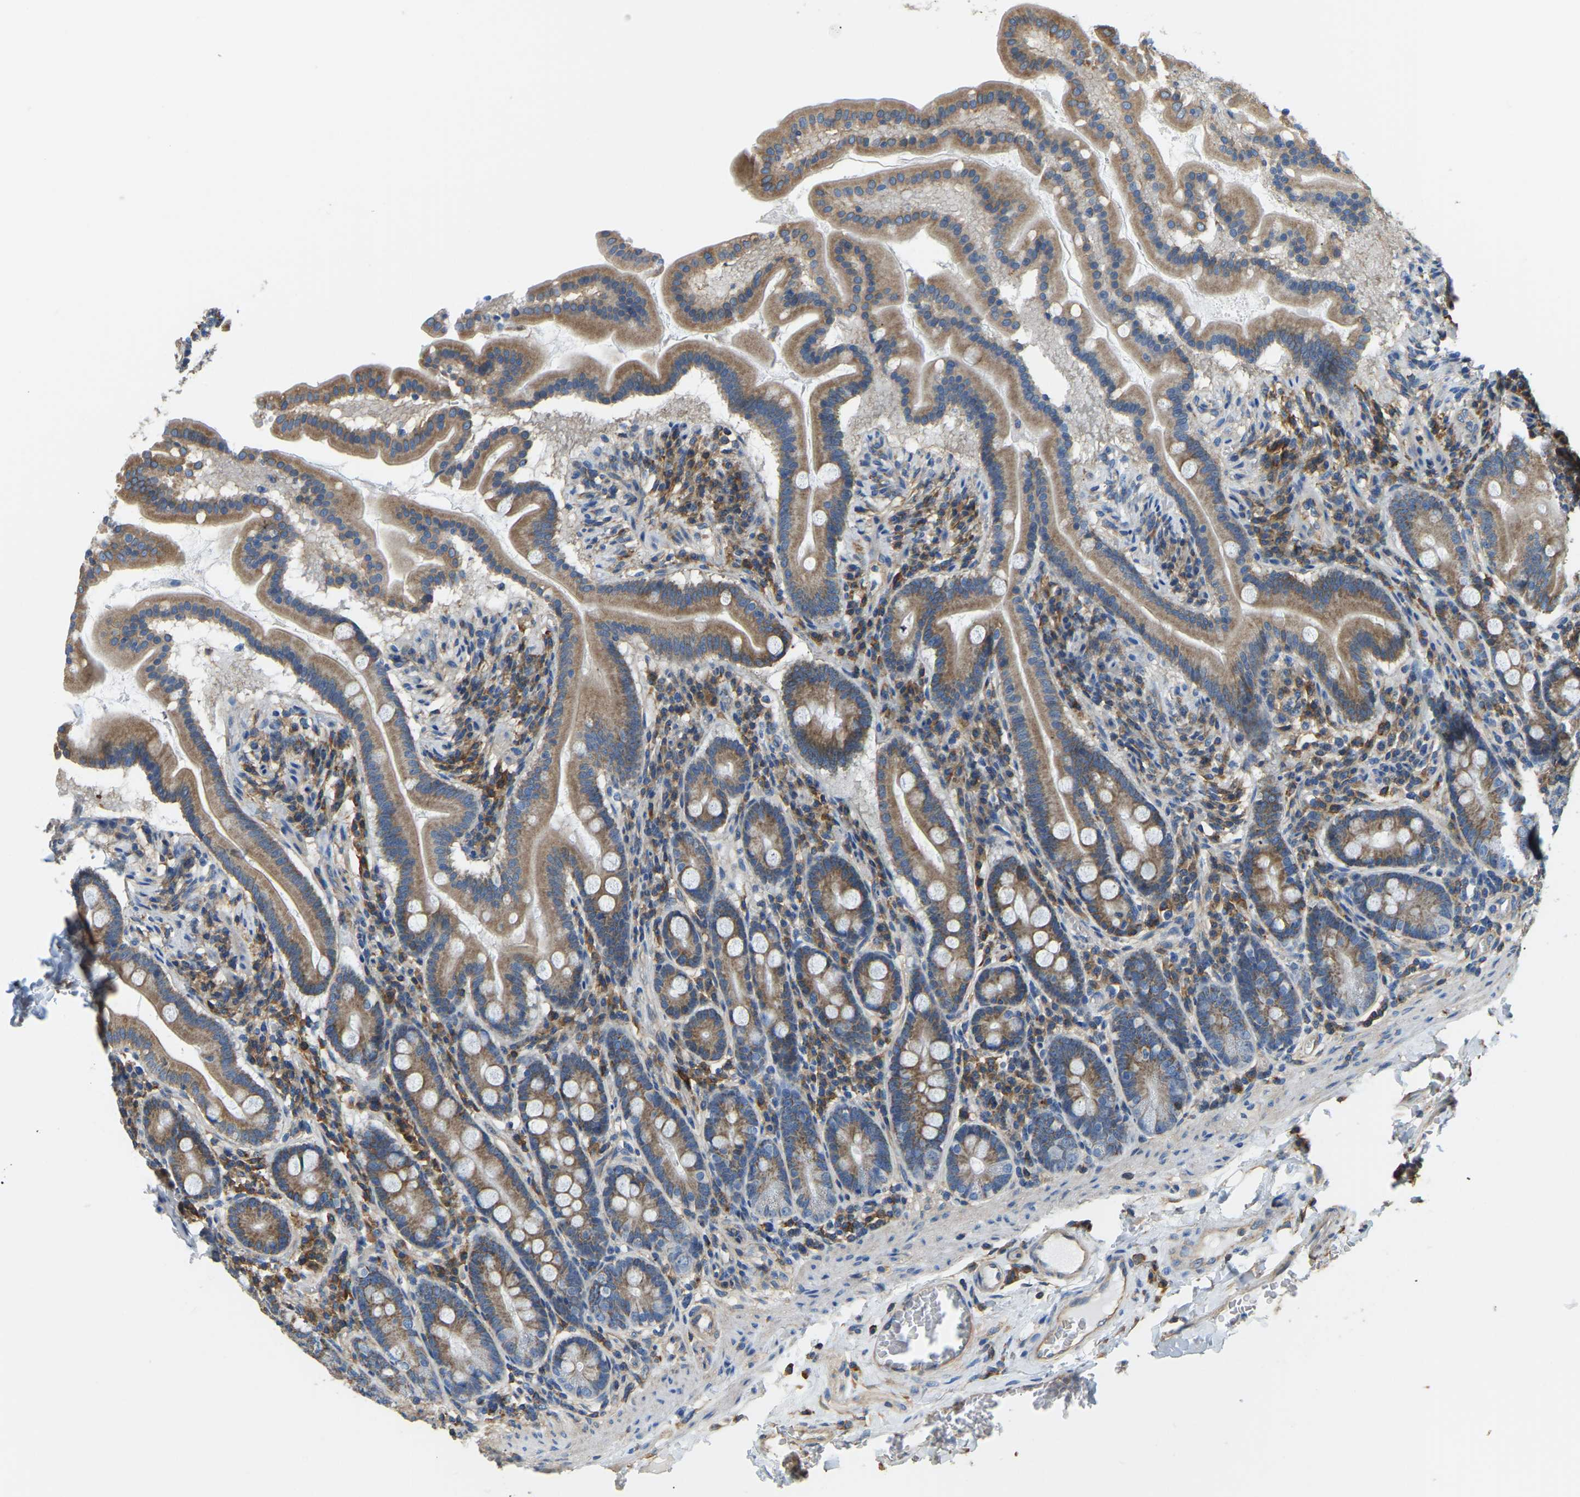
{"staining": {"intensity": "moderate", "quantity": ">75%", "location": "cytoplasmic/membranous"}, "tissue": "duodenum", "cell_type": "Glandular cells", "image_type": "normal", "snomed": [{"axis": "morphology", "description": "Normal tissue, NOS"}, {"axis": "topography", "description": "Duodenum"}], "caption": "Duodenum stained with a brown dye displays moderate cytoplasmic/membranous positive staining in about >75% of glandular cells.", "gene": "AHNAK", "patient": {"sex": "male", "age": 50}}